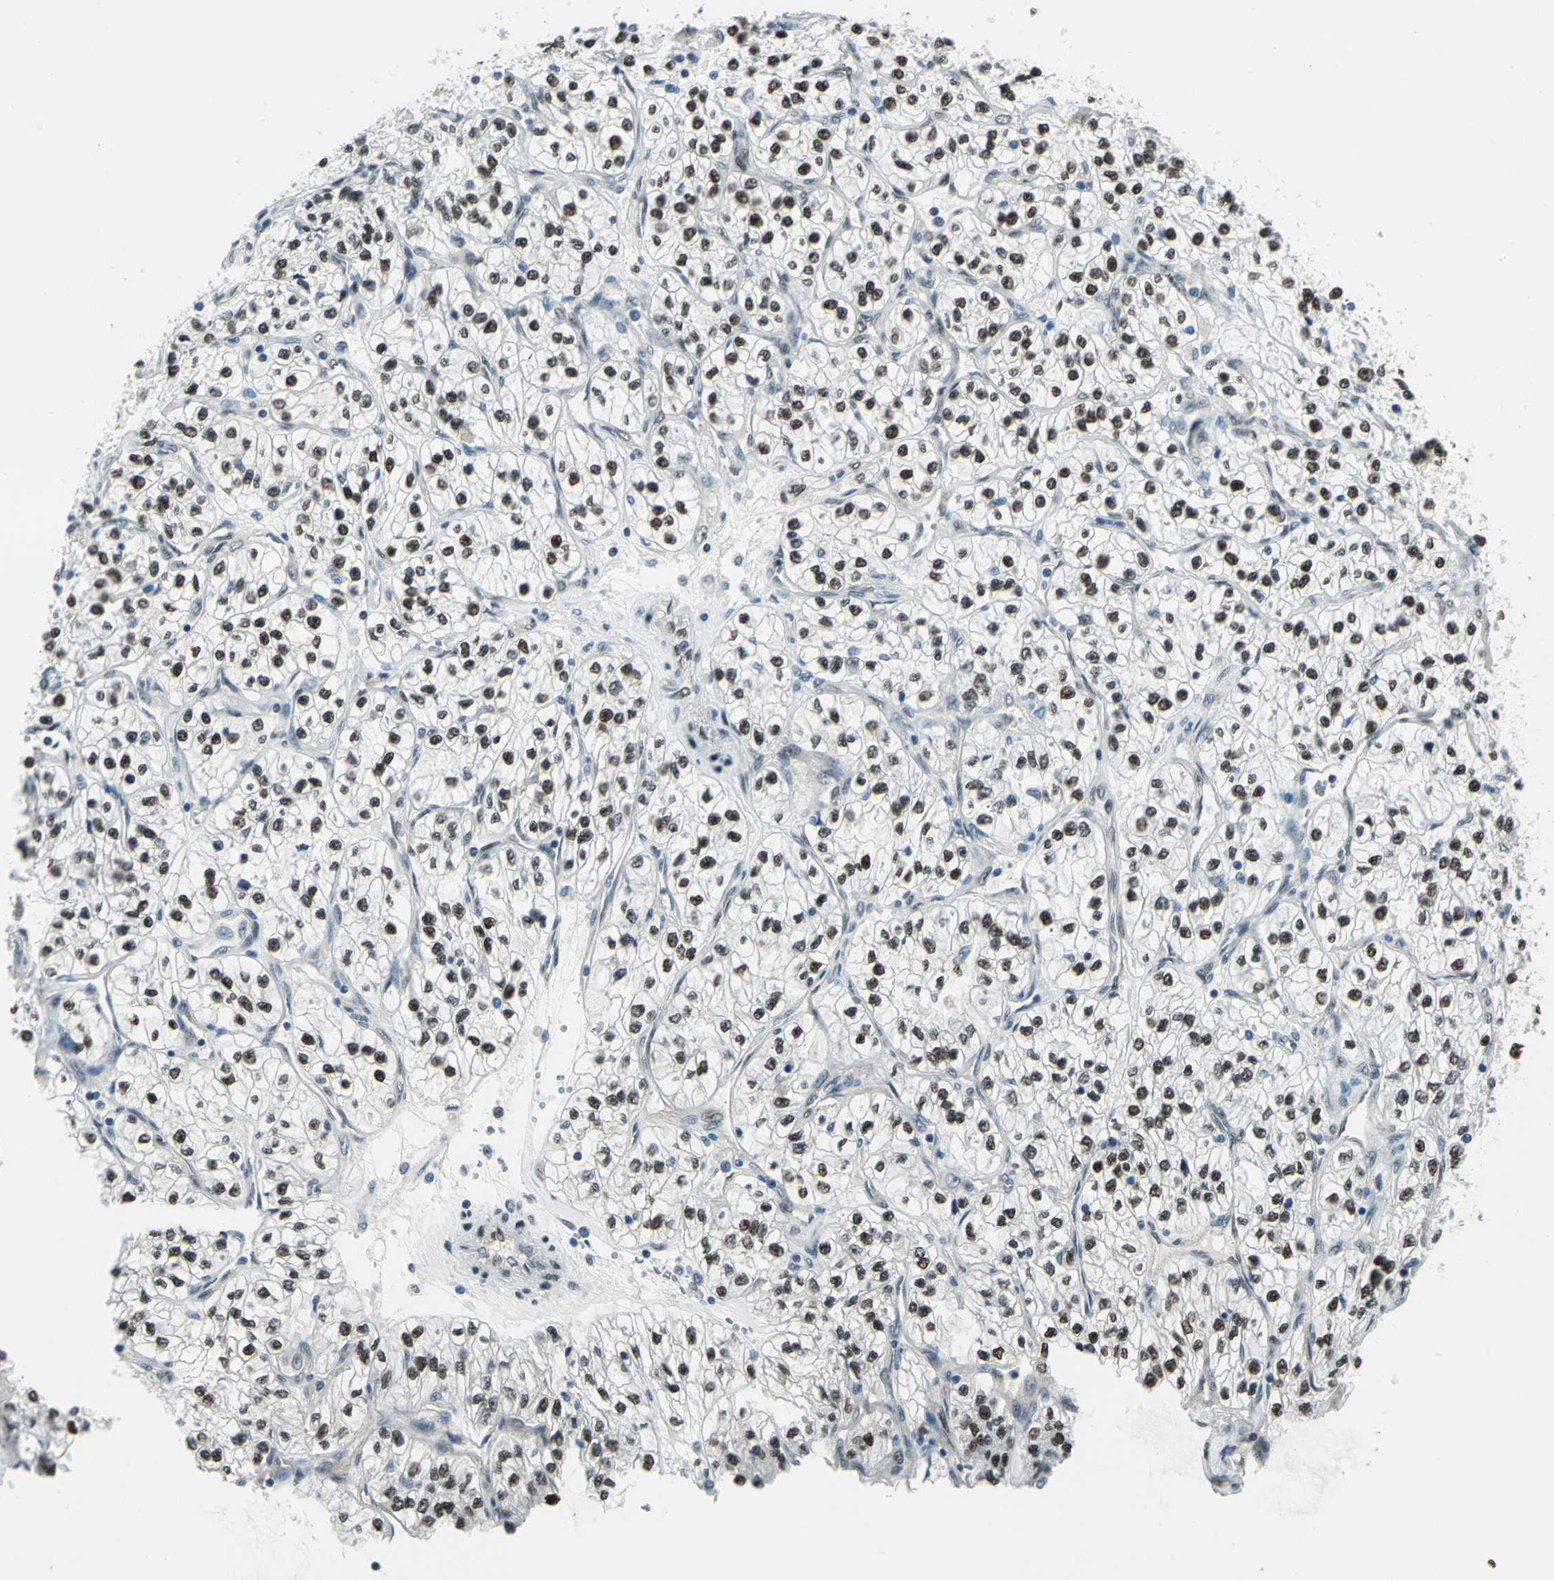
{"staining": {"intensity": "strong", "quantity": ">75%", "location": "nuclear"}, "tissue": "renal cancer", "cell_type": "Tumor cells", "image_type": "cancer", "snomed": [{"axis": "morphology", "description": "Adenocarcinoma, NOS"}, {"axis": "topography", "description": "Kidney"}], "caption": "A photomicrograph of renal cancer (adenocarcinoma) stained for a protein displays strong nuclear brown staining in tumor cells.", "gene": "NFIA", "patient": {"sex": "female", "age": 57}}